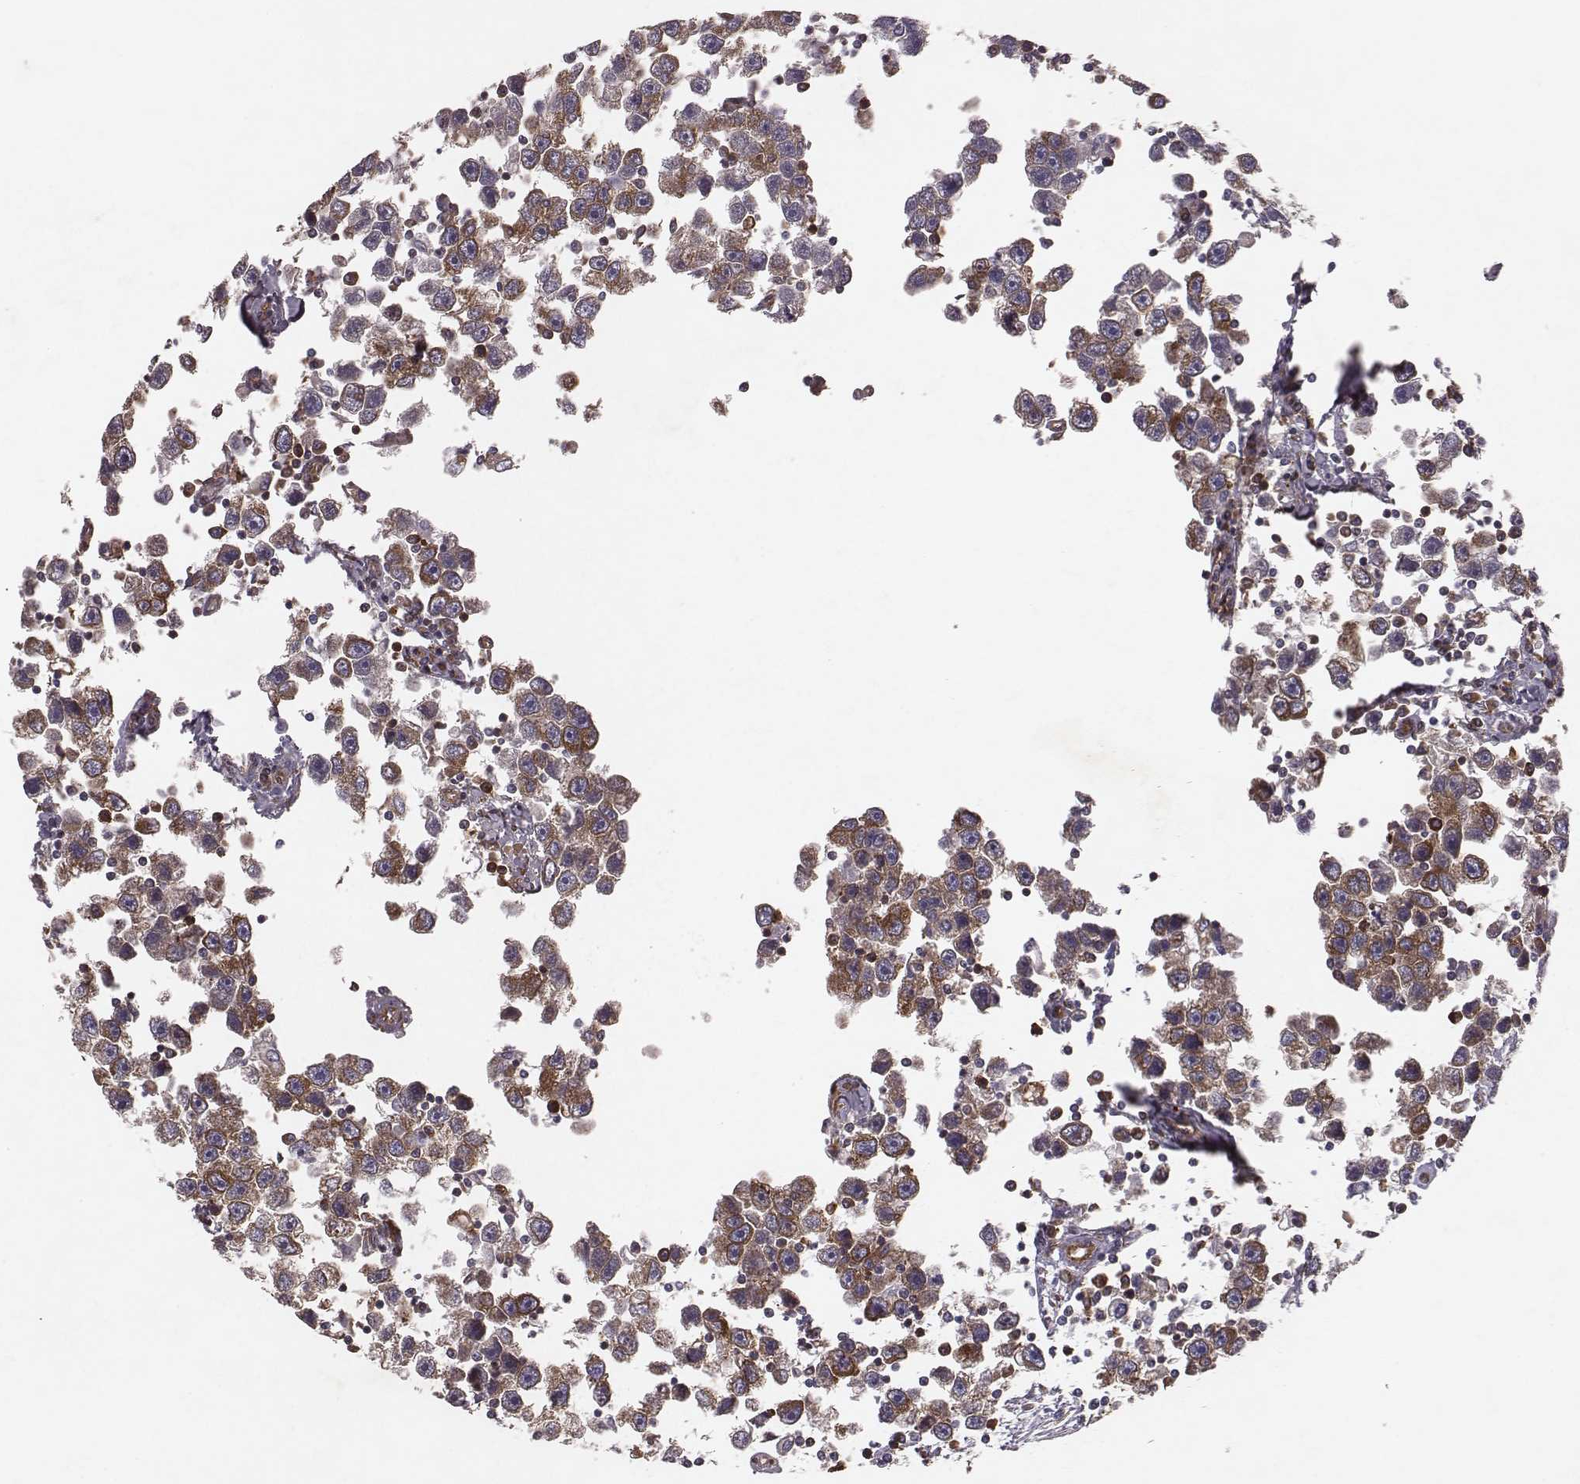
{"staining": {"intensity": "moderate", "quantity": ">75%", "location": "cytoplasmic/membranous"}, "tissue": "testis cancer", "cell_type": "Tumor cells", "image_type": "cancer", "snomed": [{"axis": "morphology", "description": "Seminoma, NOS"}, {"axis": "topography", "description": "Testis"}], "caption": "IHC micrograph of human testis cancer stained for a protein (brown), which shows medium levels of moderate cytoplasmic/membranous expression in approximately >75% of tumor cells.", "gene": "TXLNA", "patient": {"sex": "male", "age": 30}}